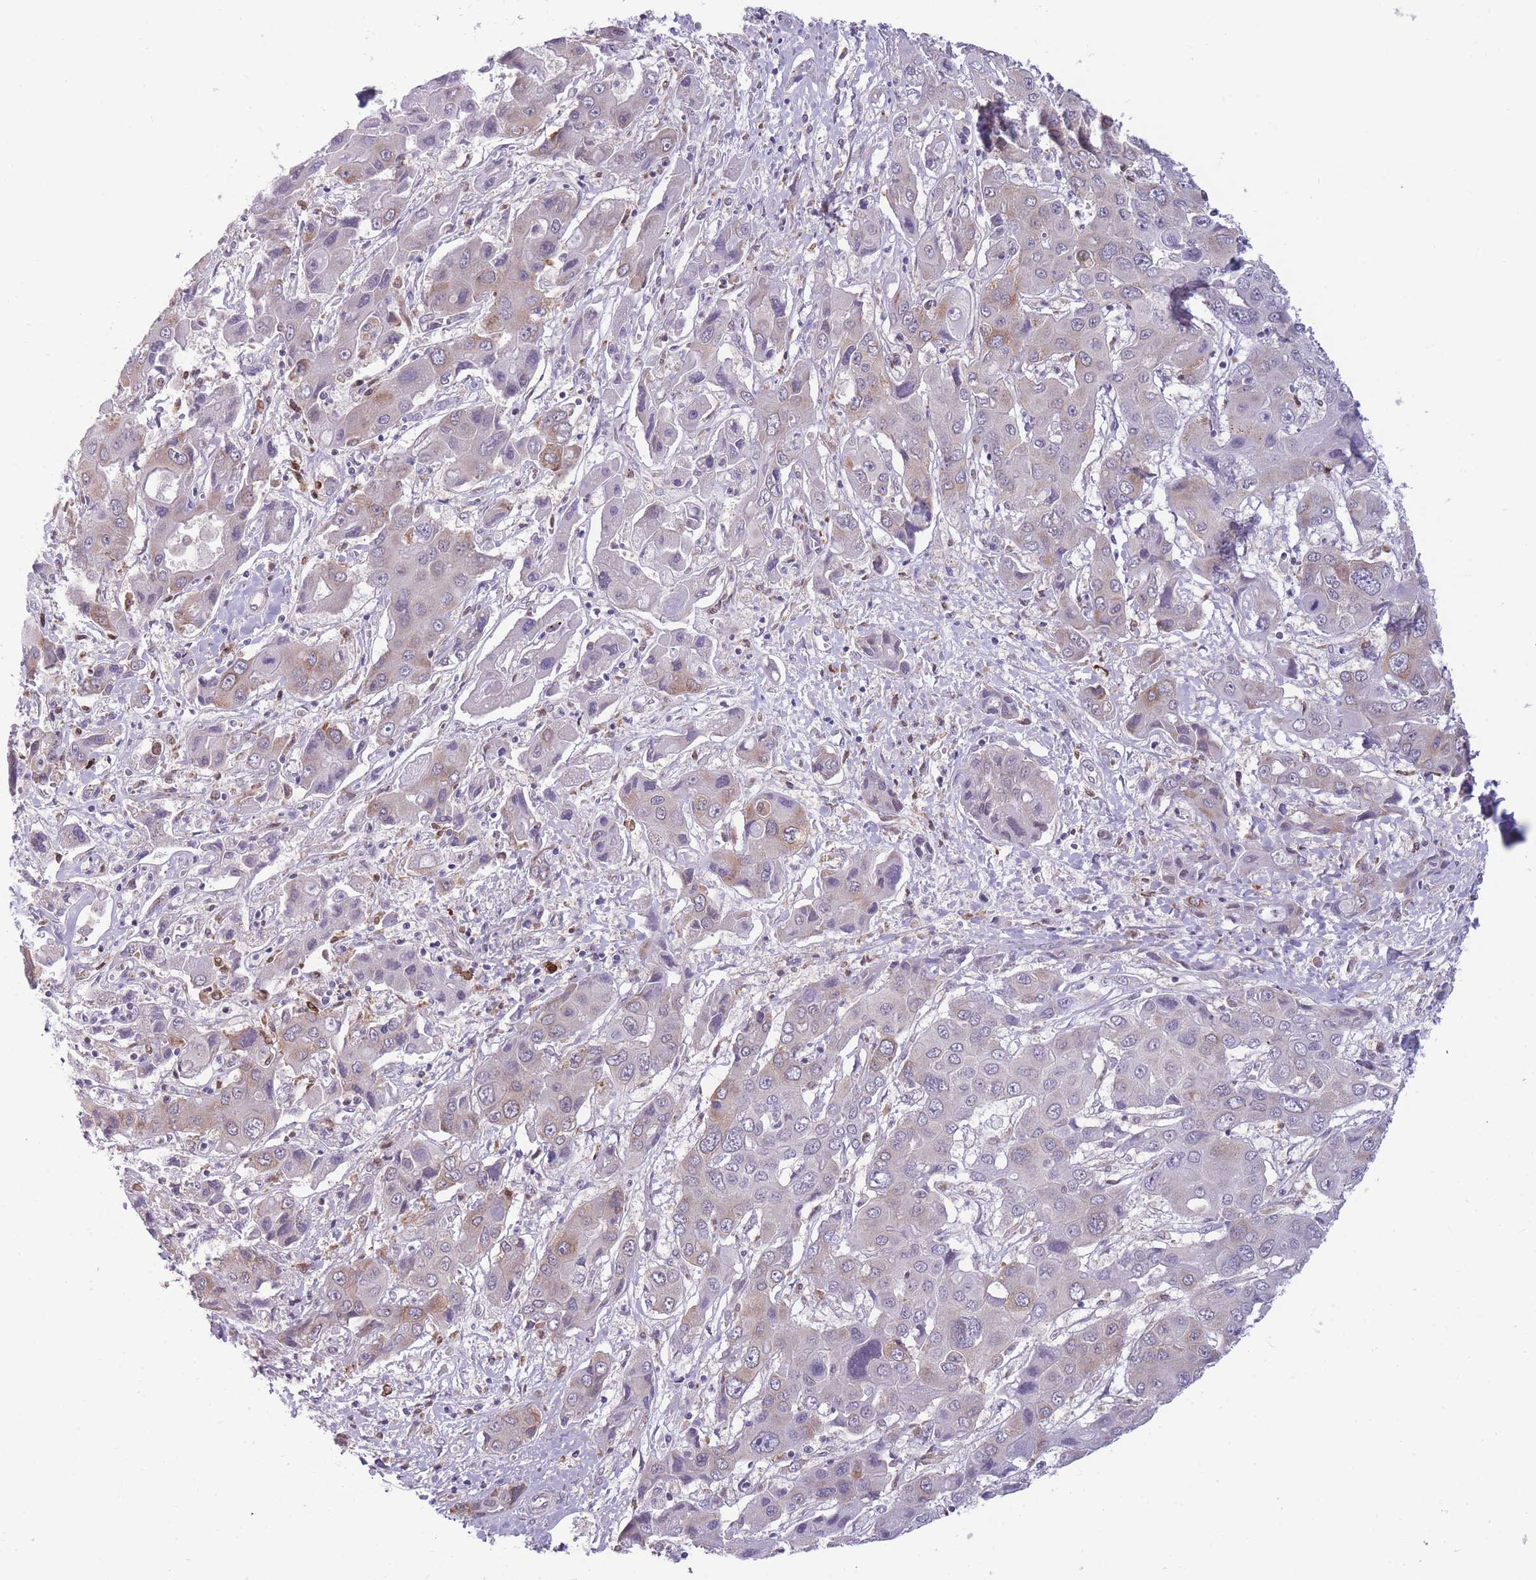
{"staining": {"intensity": "weak", "quantity": "<25%", "location": "cytoplasmic/membranous"}, "tissue": "liver cancer", "cell_type": "Tumor cells", "image_type": "cancer", "snomed": [{"axis": "morphology", "description": "Cholangiocarcinoma"}, {"axis": "topography", "description": "Liver"}], "caption": "This image is of liver cancer (cholangiocarcinoma) stained with immunohistochemistry (IHC) to label a protein in brown with the nuclei are counter-stained blue. There is no staining in tumor cells.", "gene": "TMEM121", "patient": {"sex": "male", "age": 67}}